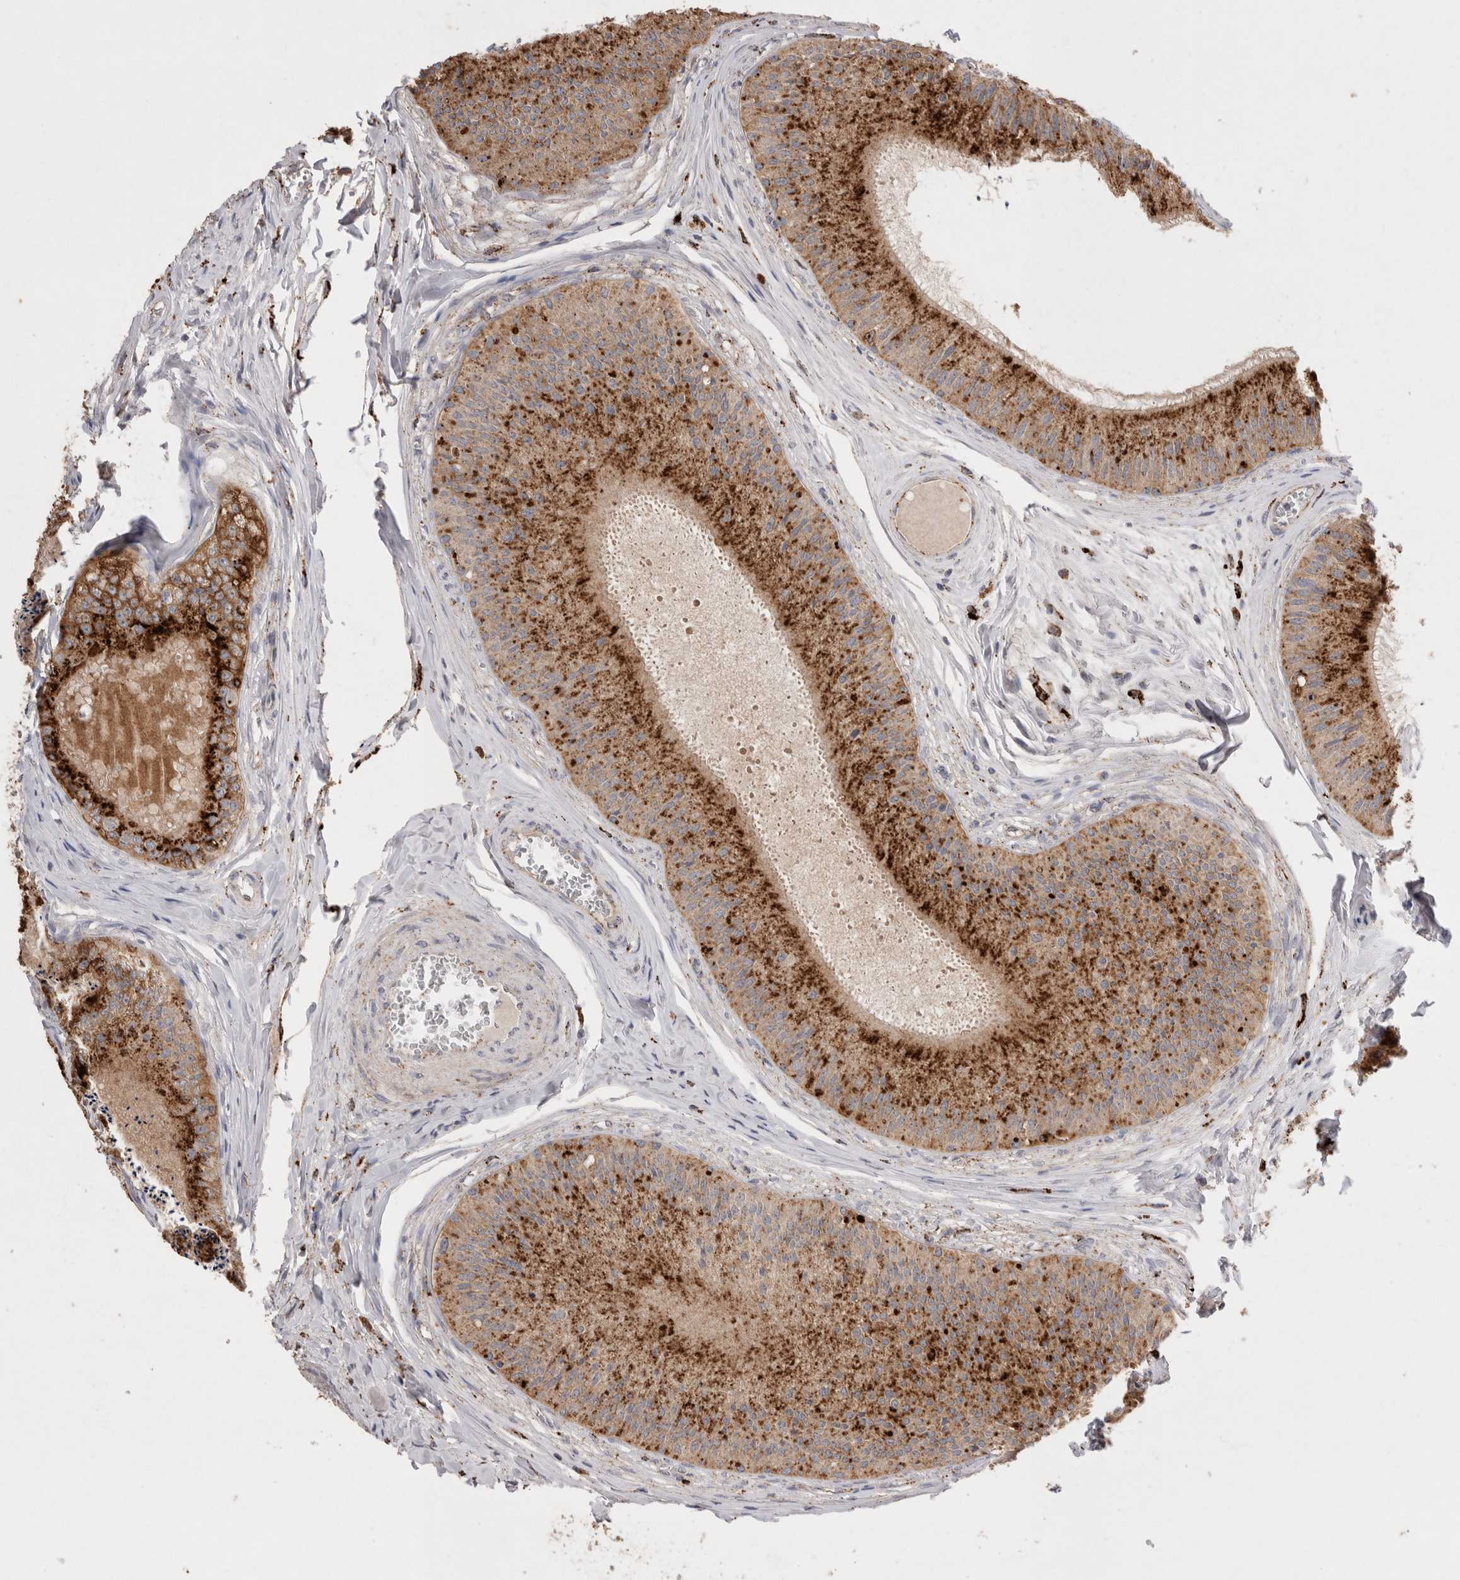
{"staining": {"intensity": "strong", "quantity": ">75%", "location": "cytoplasmic/membranous"}, "tissue": "epididymis", "cell_type": "Glandular cells", "image_type": "normal", "snomed": [{"axis": "morphology", "description": "Normal tissue, NOS"}, {"axis": "topography", "description": "Epididymis"}], "caption": "The histopathology image displays a brown stain indicating the presence of a protein in the cytoplasmic/membranous of glandular cells in epididymis. (Stains: DAB in brown, nuclei in blue, Microscopy: brightfield microscopy at high magnification).", "gene": "CTSA", "patient": {"sex": "male", "age": 31}}